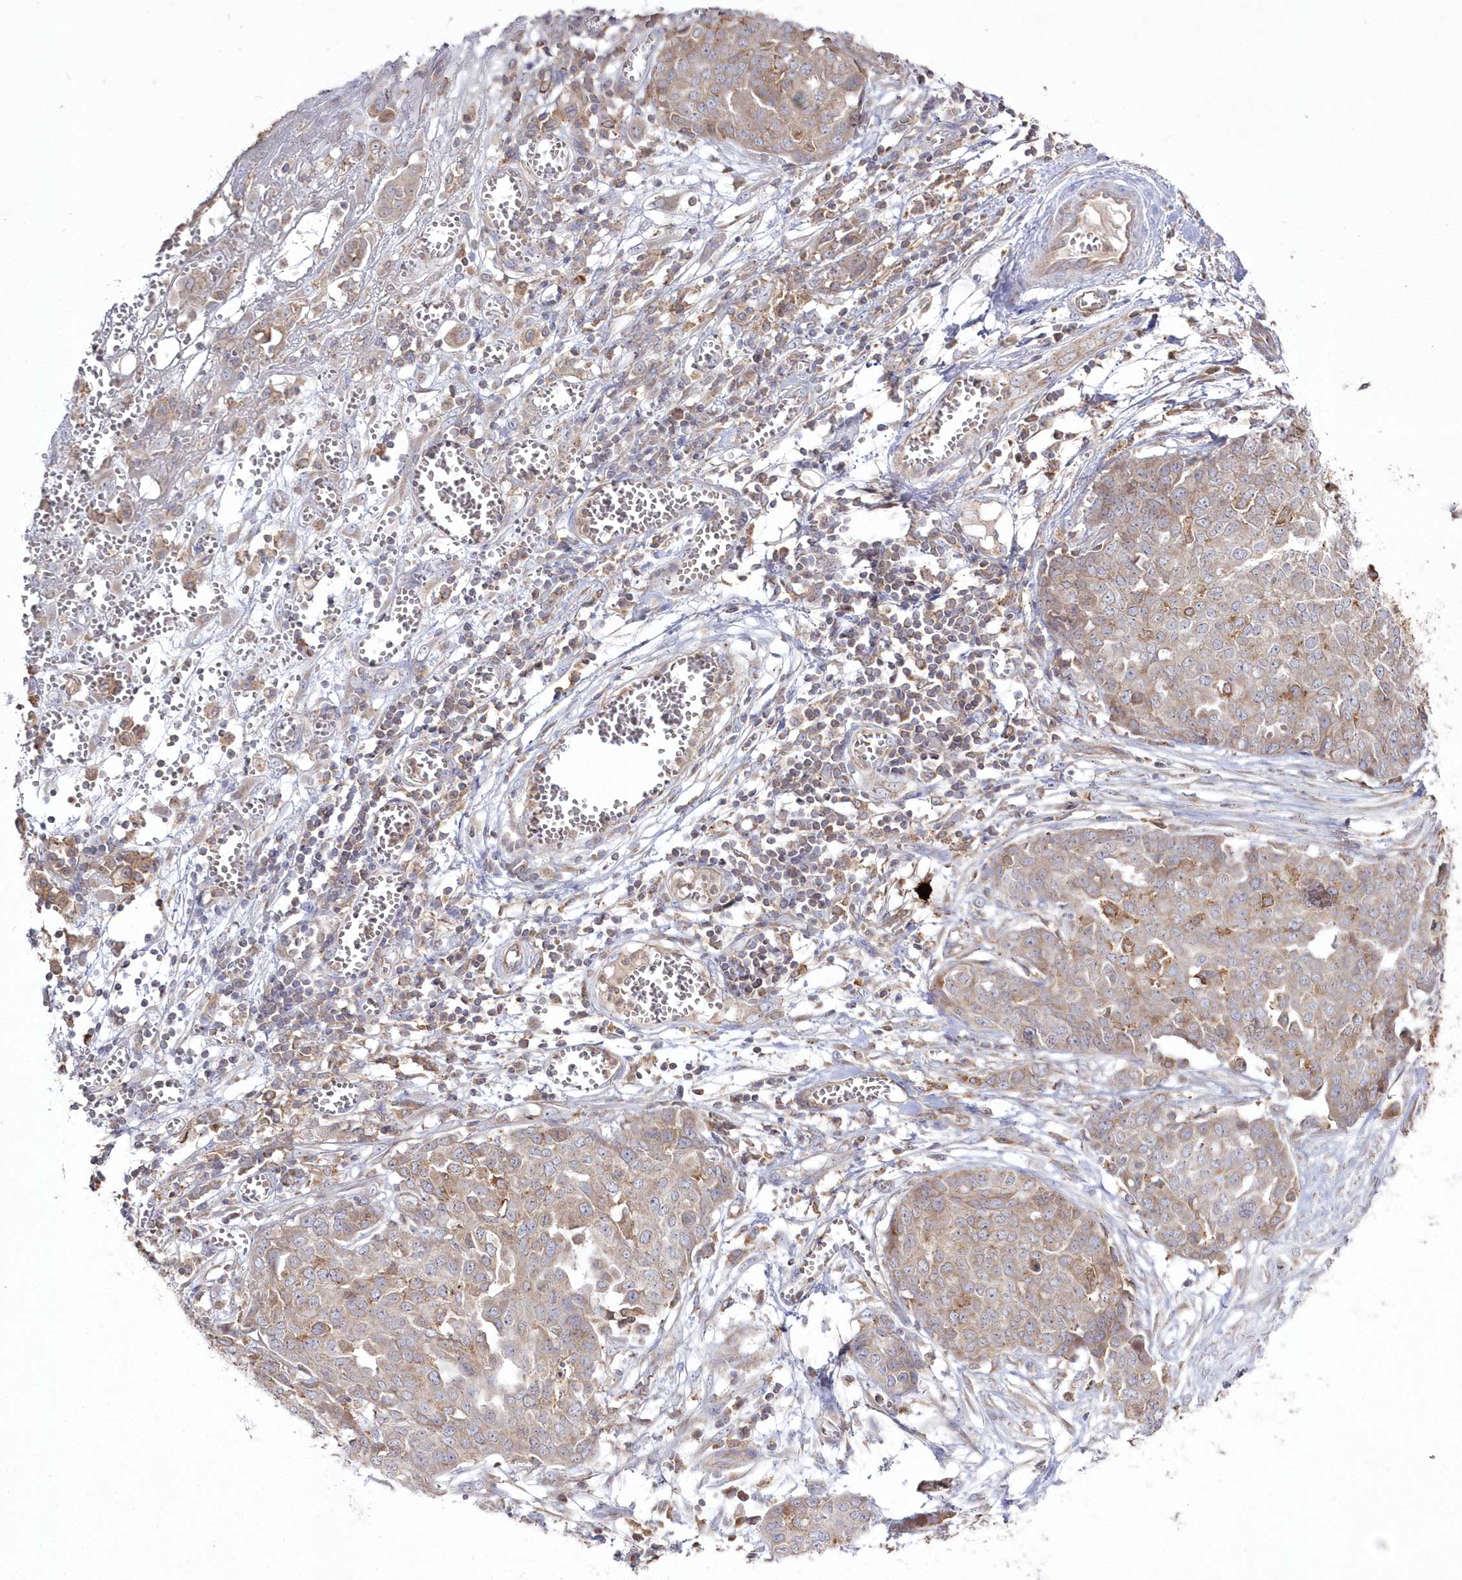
{"staining": {"intensity": "moderate", "quantity": ">75%", "location": "cytoplasmic/membranous"}, "tissue": "ovarian cancer", "cell_type": "Tumor cells", "image_type": "cancer", "snomed": [{"axis": "morphology", "description": "Cystadenocarcinoma, serous, NOS"}, {"axis": "topography", "description": "Soft tissue"}, {"axis": "topography", "description": "Ovary"}], "caption": "Tumor cells exhibit medium levels of moderate cytoplasmic/membranous staining in approximately >75% of cells in ovarian cancer (serous cystadenocarcinoma).", "gene": "ARSB", "patient": {"sex": "female", "age": 57}}